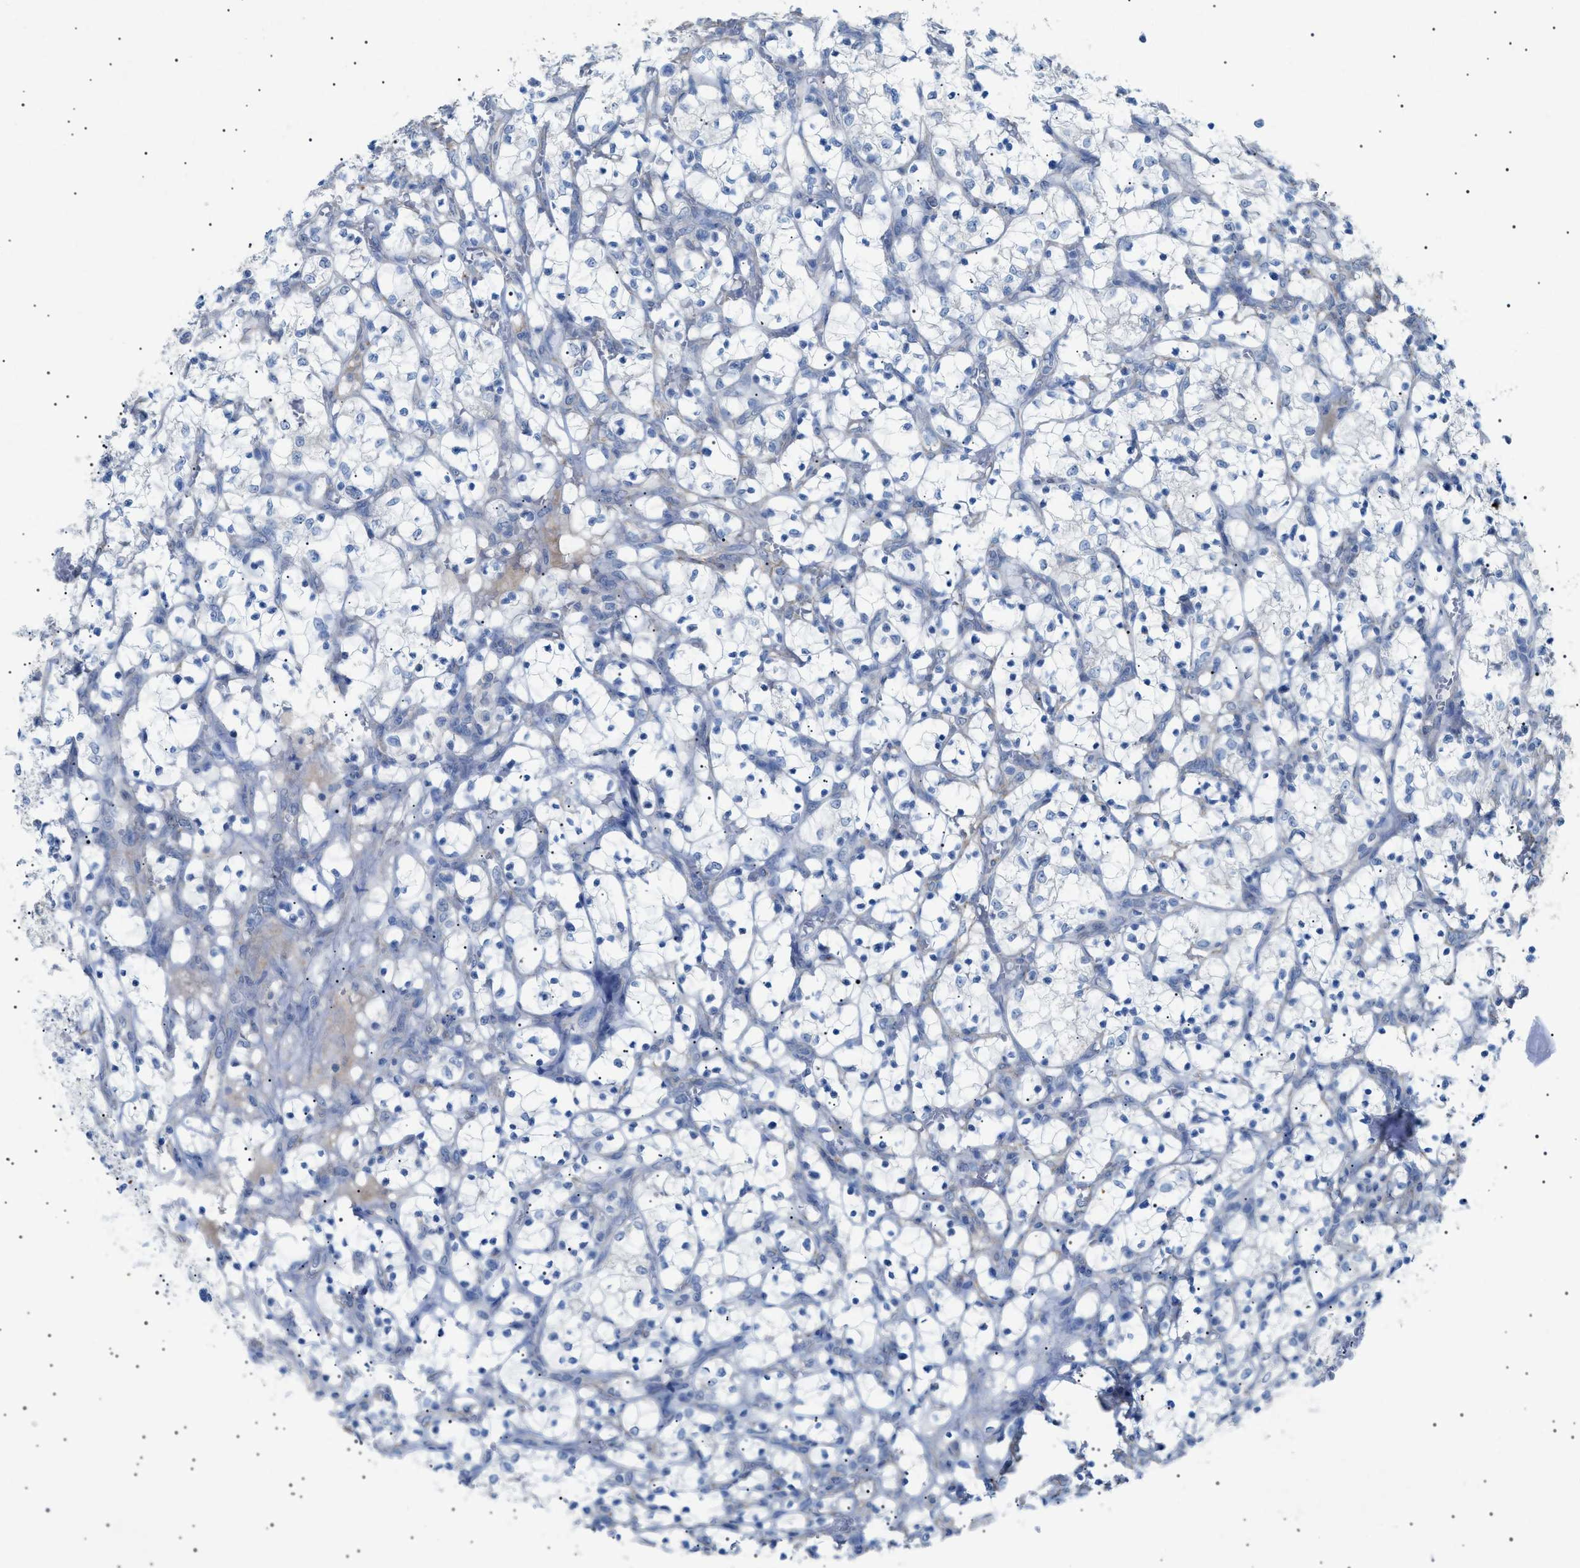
{"staining": {"intensity": "negative", "quantity": "none", "location": "none"}, "tissue": "renal cancer", "cell_type": "Tumor cells", "image_type": "cancer", "snomed": [{"axis": "morphology", "description": "Adenocarcinoma, NOS"}, {"axis": "topography", "description": "Kidney"}], "caption": "Immunohistochemistry (IHC) of renal cancer (adenocarcinoma) reveals no expression in tumor cells.", "gene": "ADAMTS1", "patient": {"sex": "female", "age": 69}}